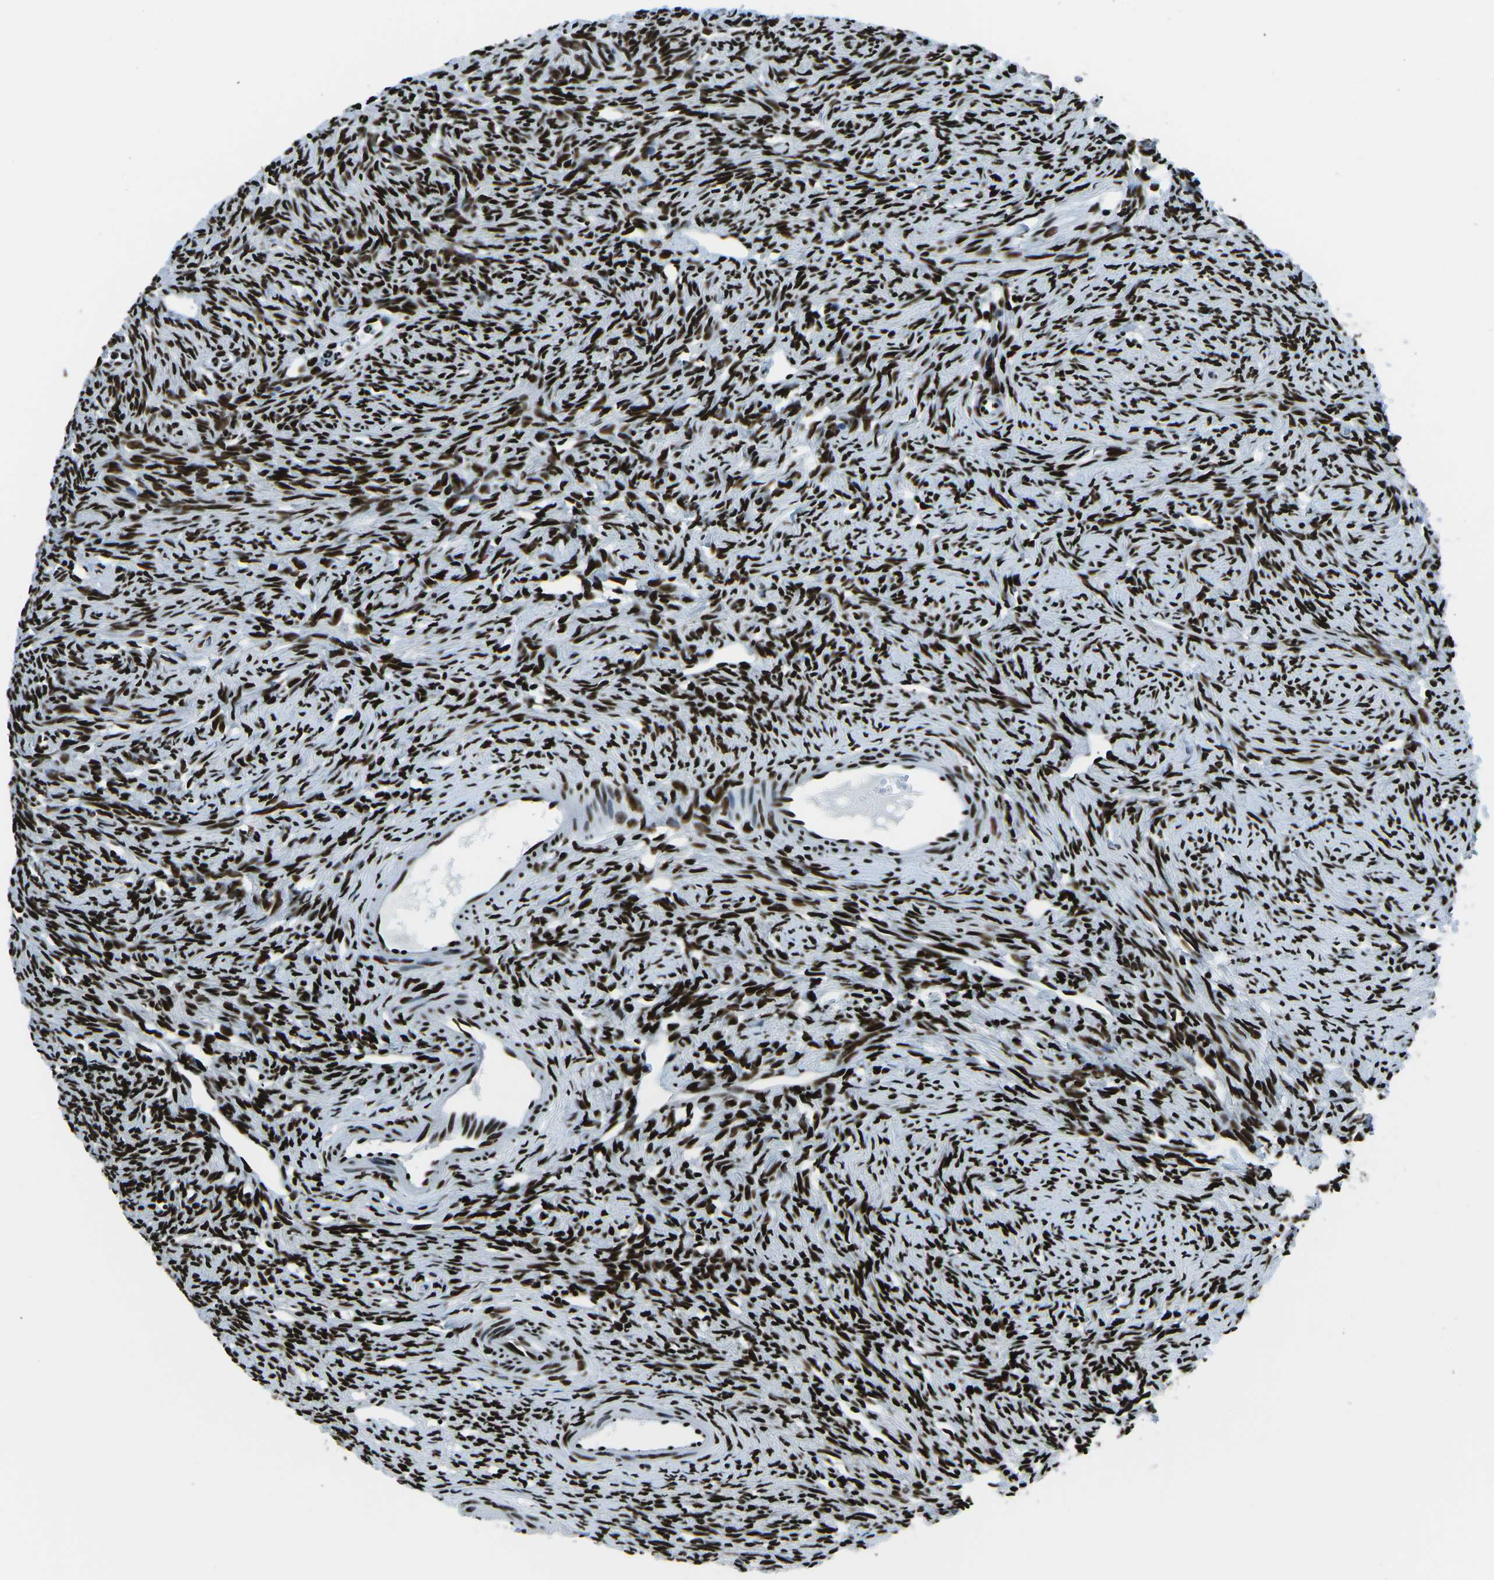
{"staining": {"intensity": "strong", "quantity": ">75%", "location": "nuclear"}, "tissue": "ovary", "cell_type": "Follicle cells", "image_type": "normal", "snomed": [{"axis": "morphology", "description": "Normal tissue, NOS"}, {"axis": "topography", "description": "Ovary"}], "caption": "Brown immunohistochemical staining in benign human ovary demonstrates strong nuclear expression in approximately >75% of follicle cells.", "gene": "HNRNPL", "patient": {"sex": "female", "age": 33}}